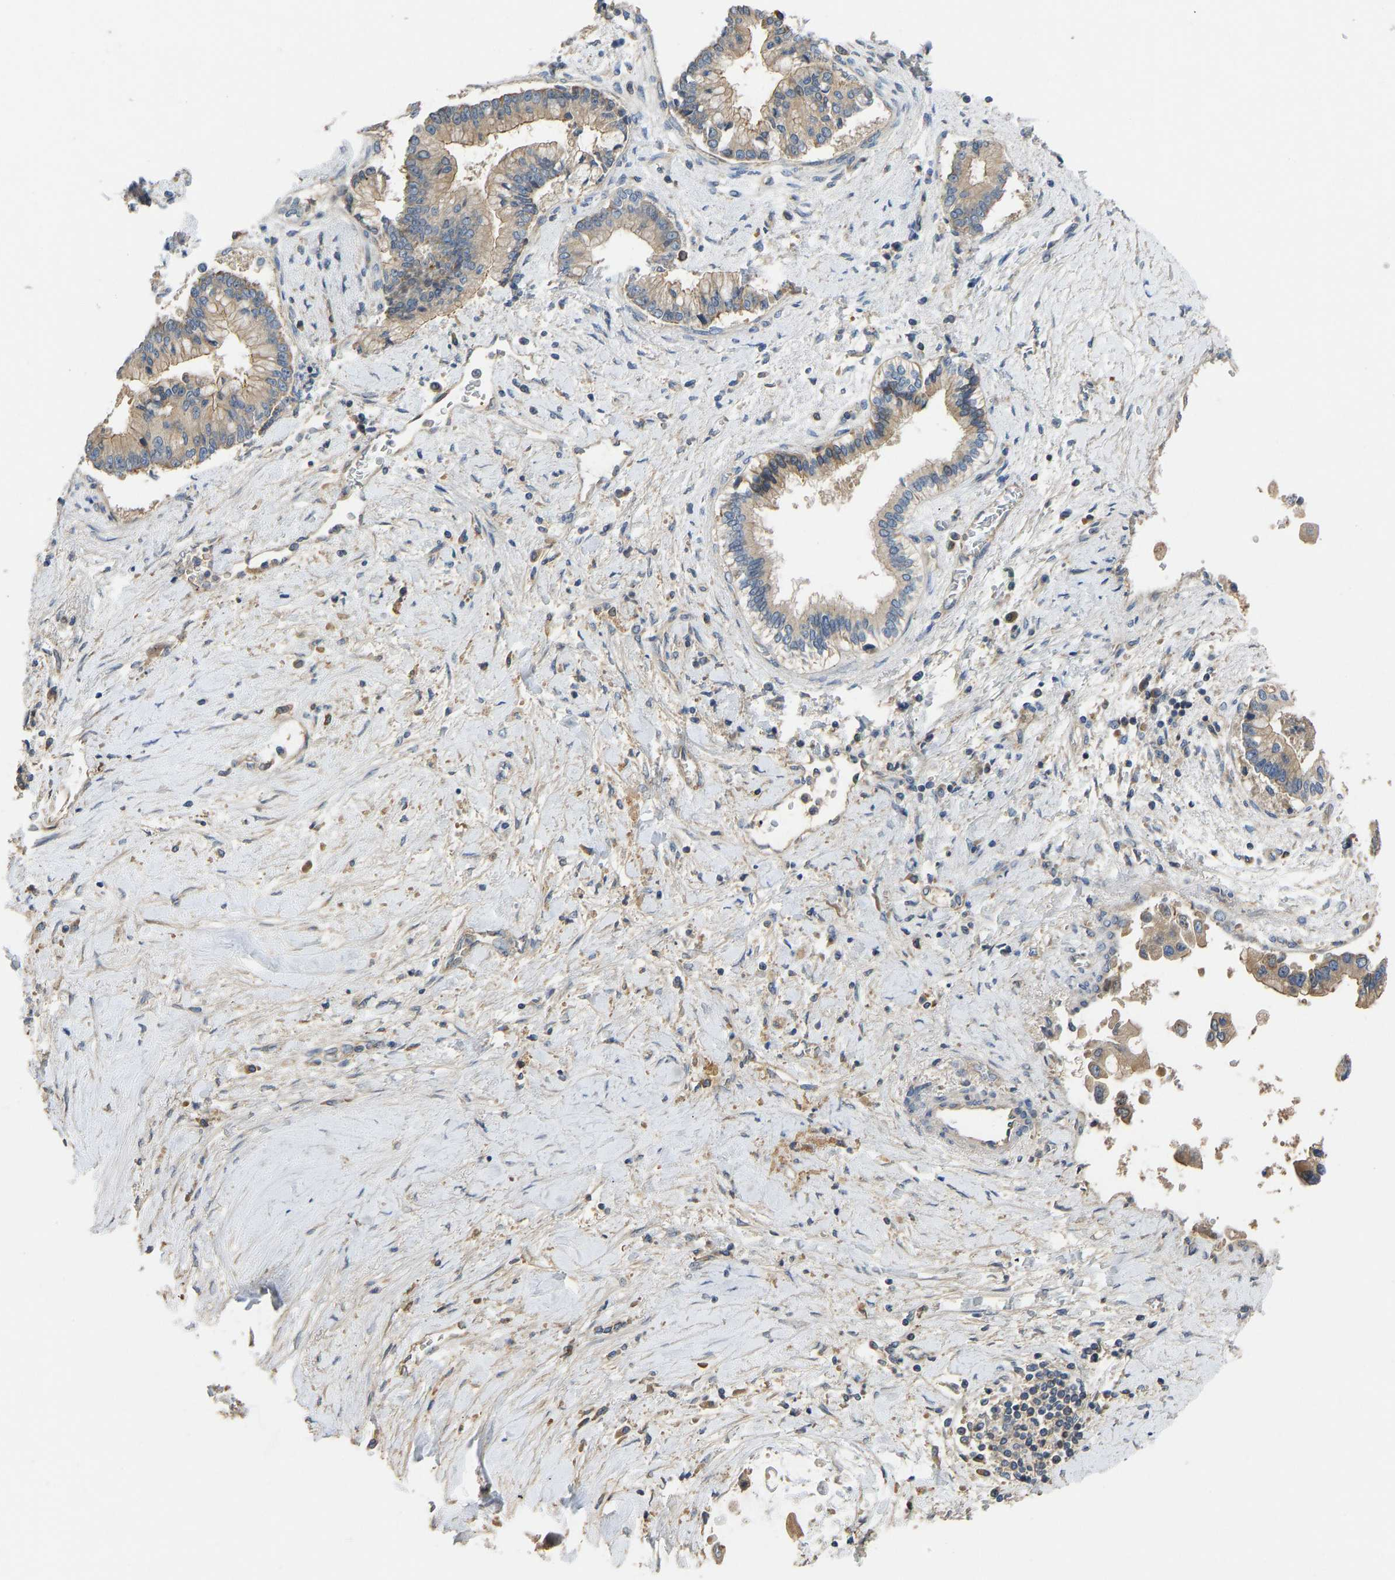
{"staining": {"intensity": "weak", "quantity": ">75%", "location": "cytoplasmic/membranous"}, "tissue": "liver cancer", "cell_type": "Tumor cells", "image_type": "cancer", "snomed": [{"axis": "morphology", "description": "Cholangiocarcinoma"}, {"axis": "topography", "description": "Liver"}], "caption": "Protein analysis of liver cancer tissue reveals weak cytoplasmic/membranous staining in about >75% of tumor cells. The staining is performed using DAB brown chromogen to label protein expression. The nuclei are counter-stained blue using hematoxylin.", "gene": "VCPKMT", "patient": {"sex": "male", "age": 50}}